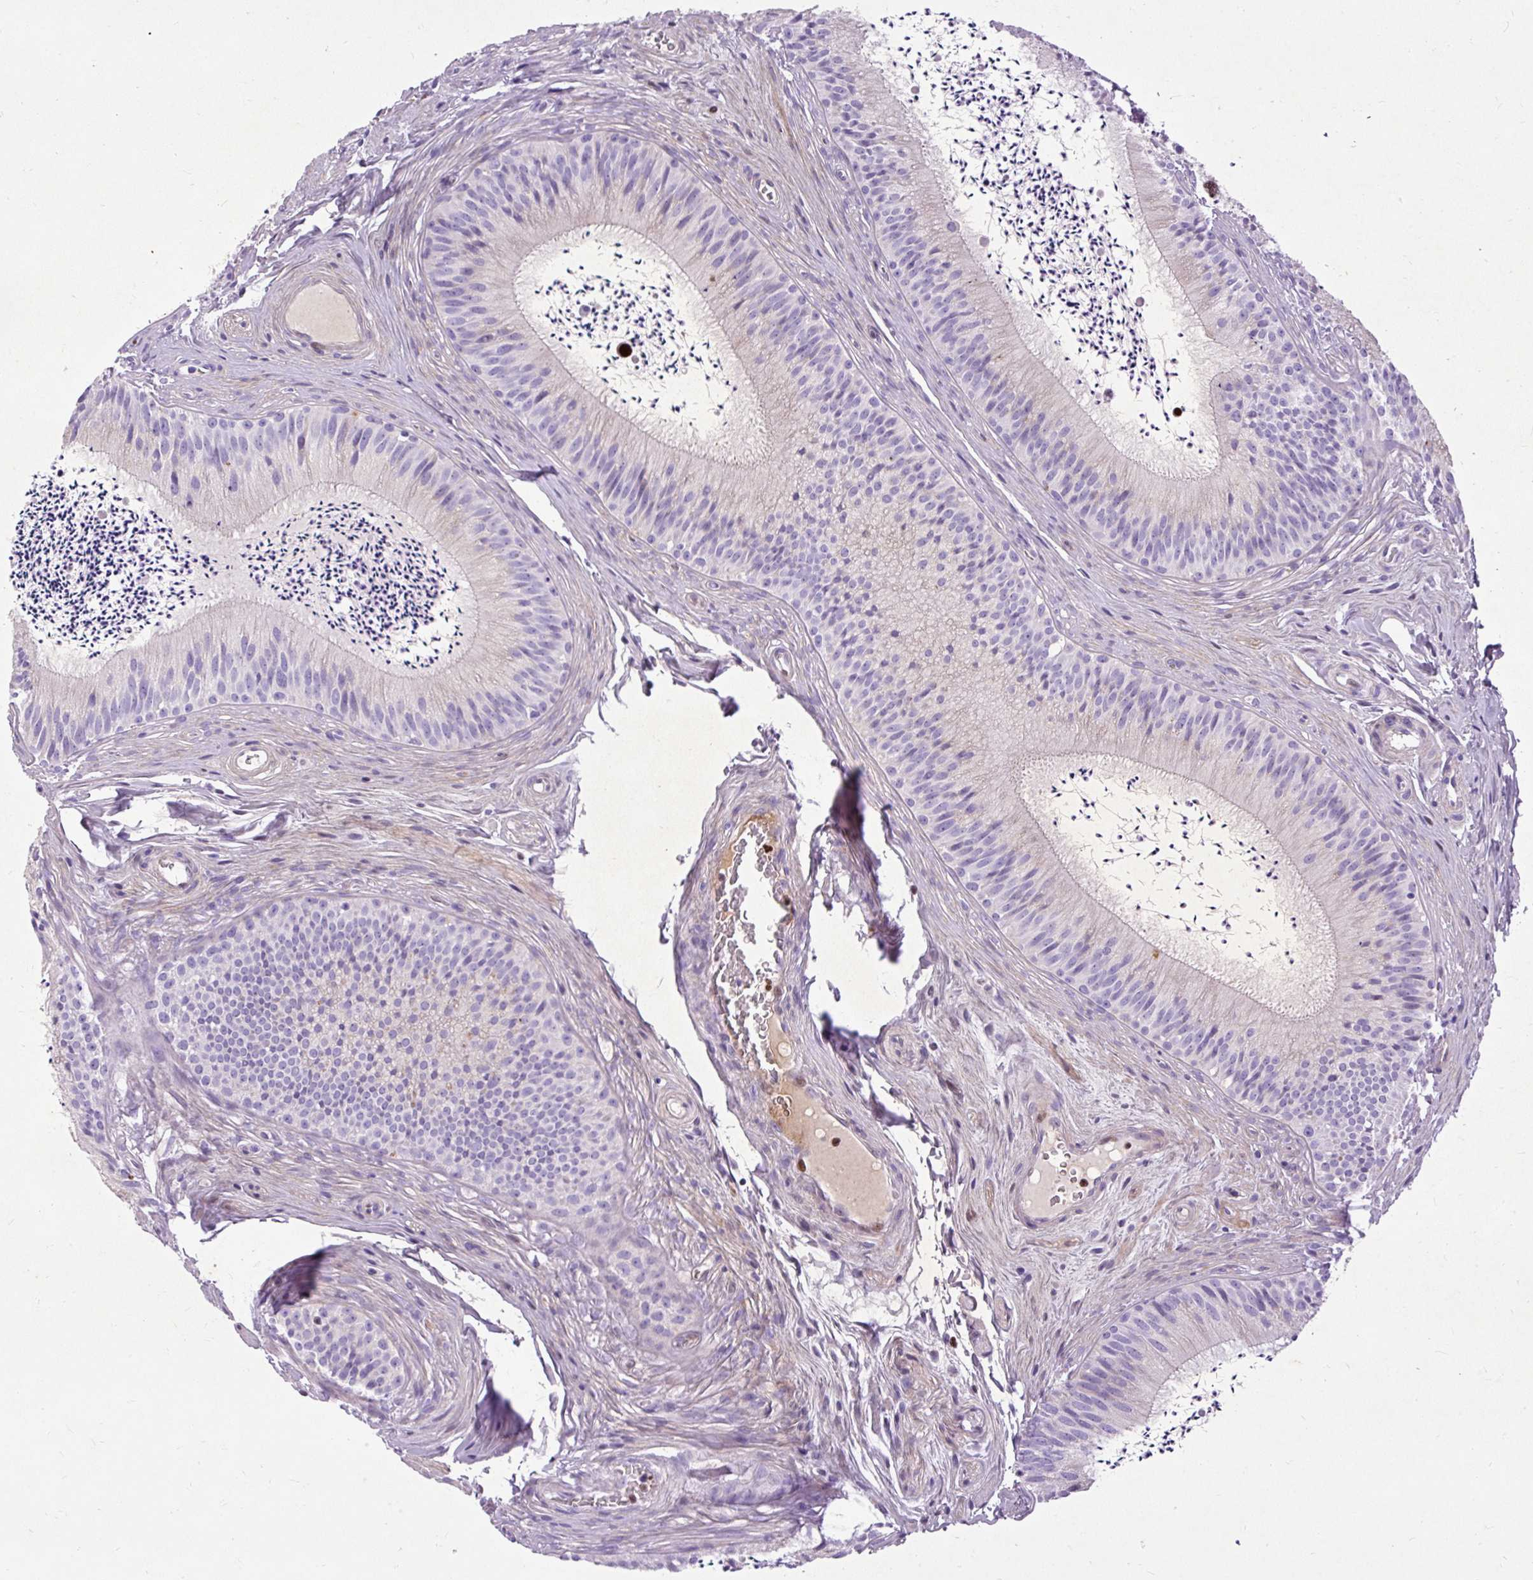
{"staining": {"intensity": "negative", "quantity": "none", "location": "none"}, "tissue": "epididymis", "cell_type": "Glandular cells", "image_type": "normal", "snomed": [{"axis": "morphology", "description": "Normal tissue, NOS"}, {"axis": "topography", "description": "Epididymis"}], "caption": "An immunohistochemistry (IHC) image of normal epididymis is shown. There is no staining in glandular cells of epididymis. (DAB immunohistochemistry visualized using brightfield microscopy, high magnification).", "gene": "SPC24", "patient": {"sex": "male", "age": 24}}